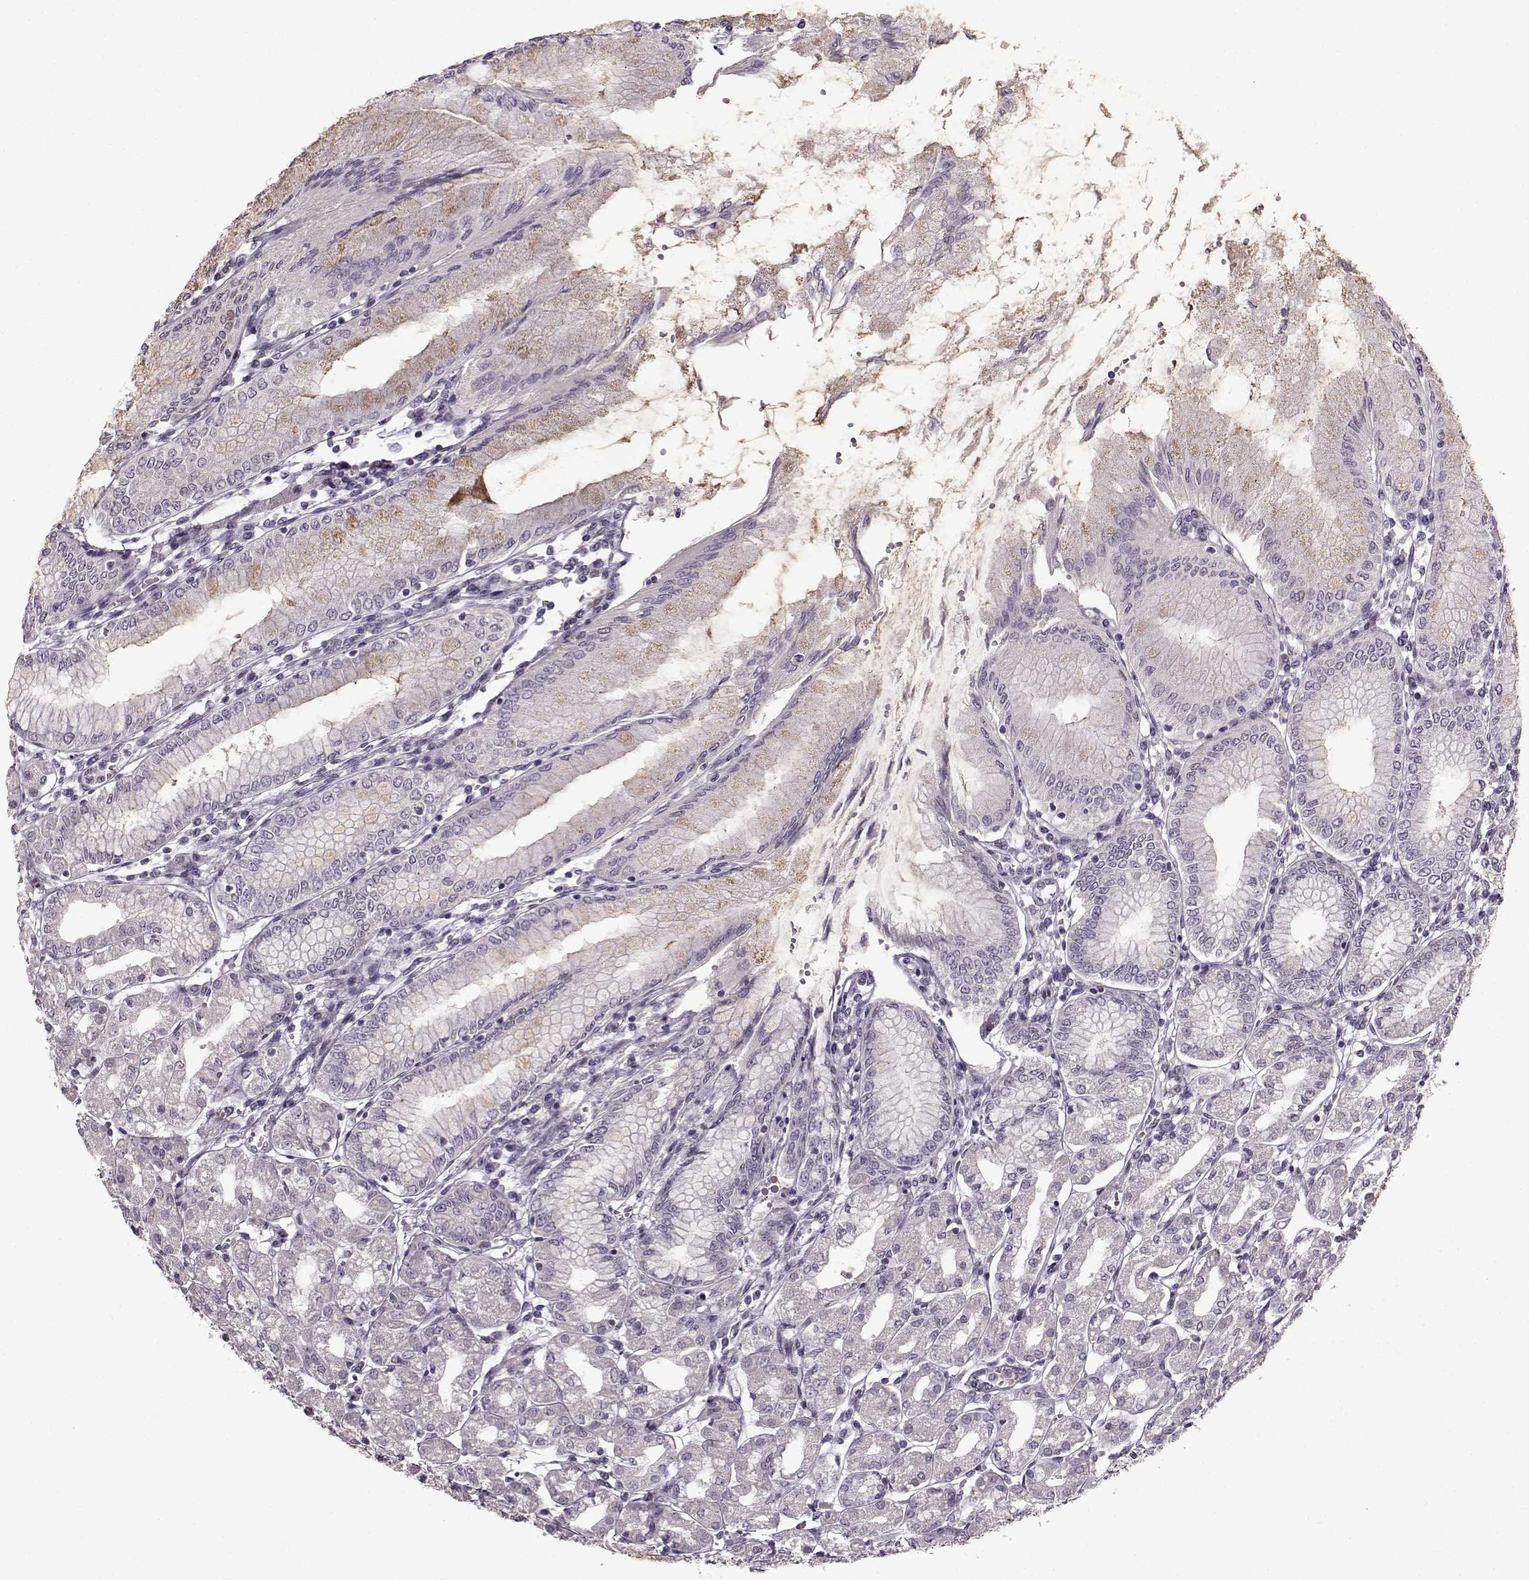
{"staining": {"intensity": "weak", "quantity": "<25%", "location": "cytoplasmic/membranous"}, "tissue": "stomach", "cell_type": "Glandular cells", "image_type": "normal", "snomed": [{"axis": "morphology", "description": "Normal tissue, NOS"}, {"axis": "topography", "description": "Skeletal muscle"}, {"axis": "topography", "description": "Stomach"}], "caption": "An IHC photomicrograph of benign stomach is shown. There is no staining in glandular cells of stomach. The staining was performed using DAB to visualize the protein expression in brown, while the nuclei were stained in blue with hematoxylin (Magnification: 20x).", "gene": "FSHB", "patient": {"sex": "female", "age": 57}}